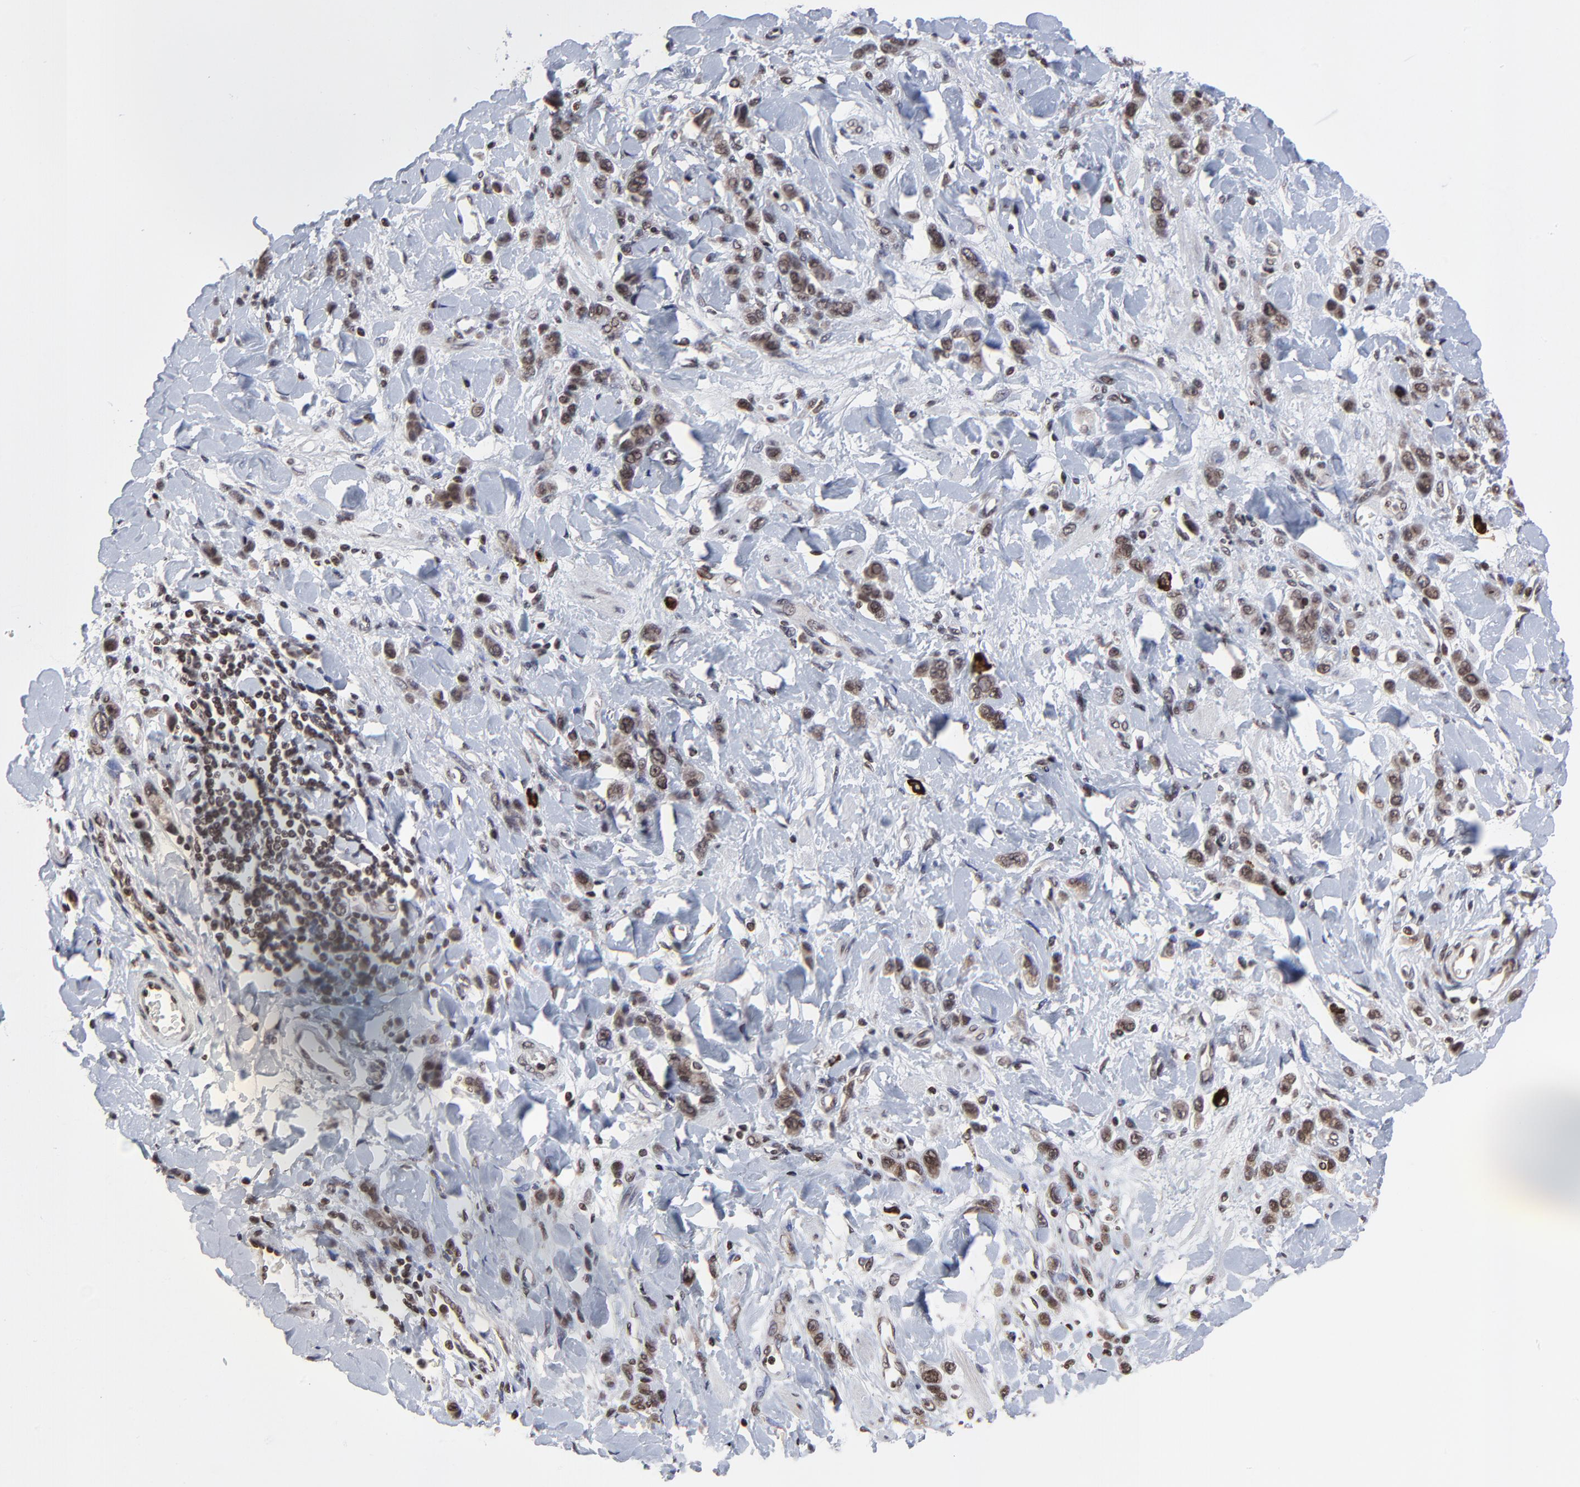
{"staining": {"intensity": "strong", "quantity": ">75%", "location": "nuclear"}, "tissue": "stomach cancer", "cell_type": "Tumor cells", "image_type": "cancer", "snomed": [{"axis": "morphology", "description": "Normal tissue, NOS"}, {"axis": "morphology", "description": "Adenocarcinoma, NOS"}, {"axis": "topography", "description": "Stomach"}], "caption": "The image demonstrates staining of stomach adenocarcinoma, revealing strong nuclear protein expression (brown color) within tumor cells.", "gene": "ZNF777", "patient": {"sex": "male", "age": 82}}